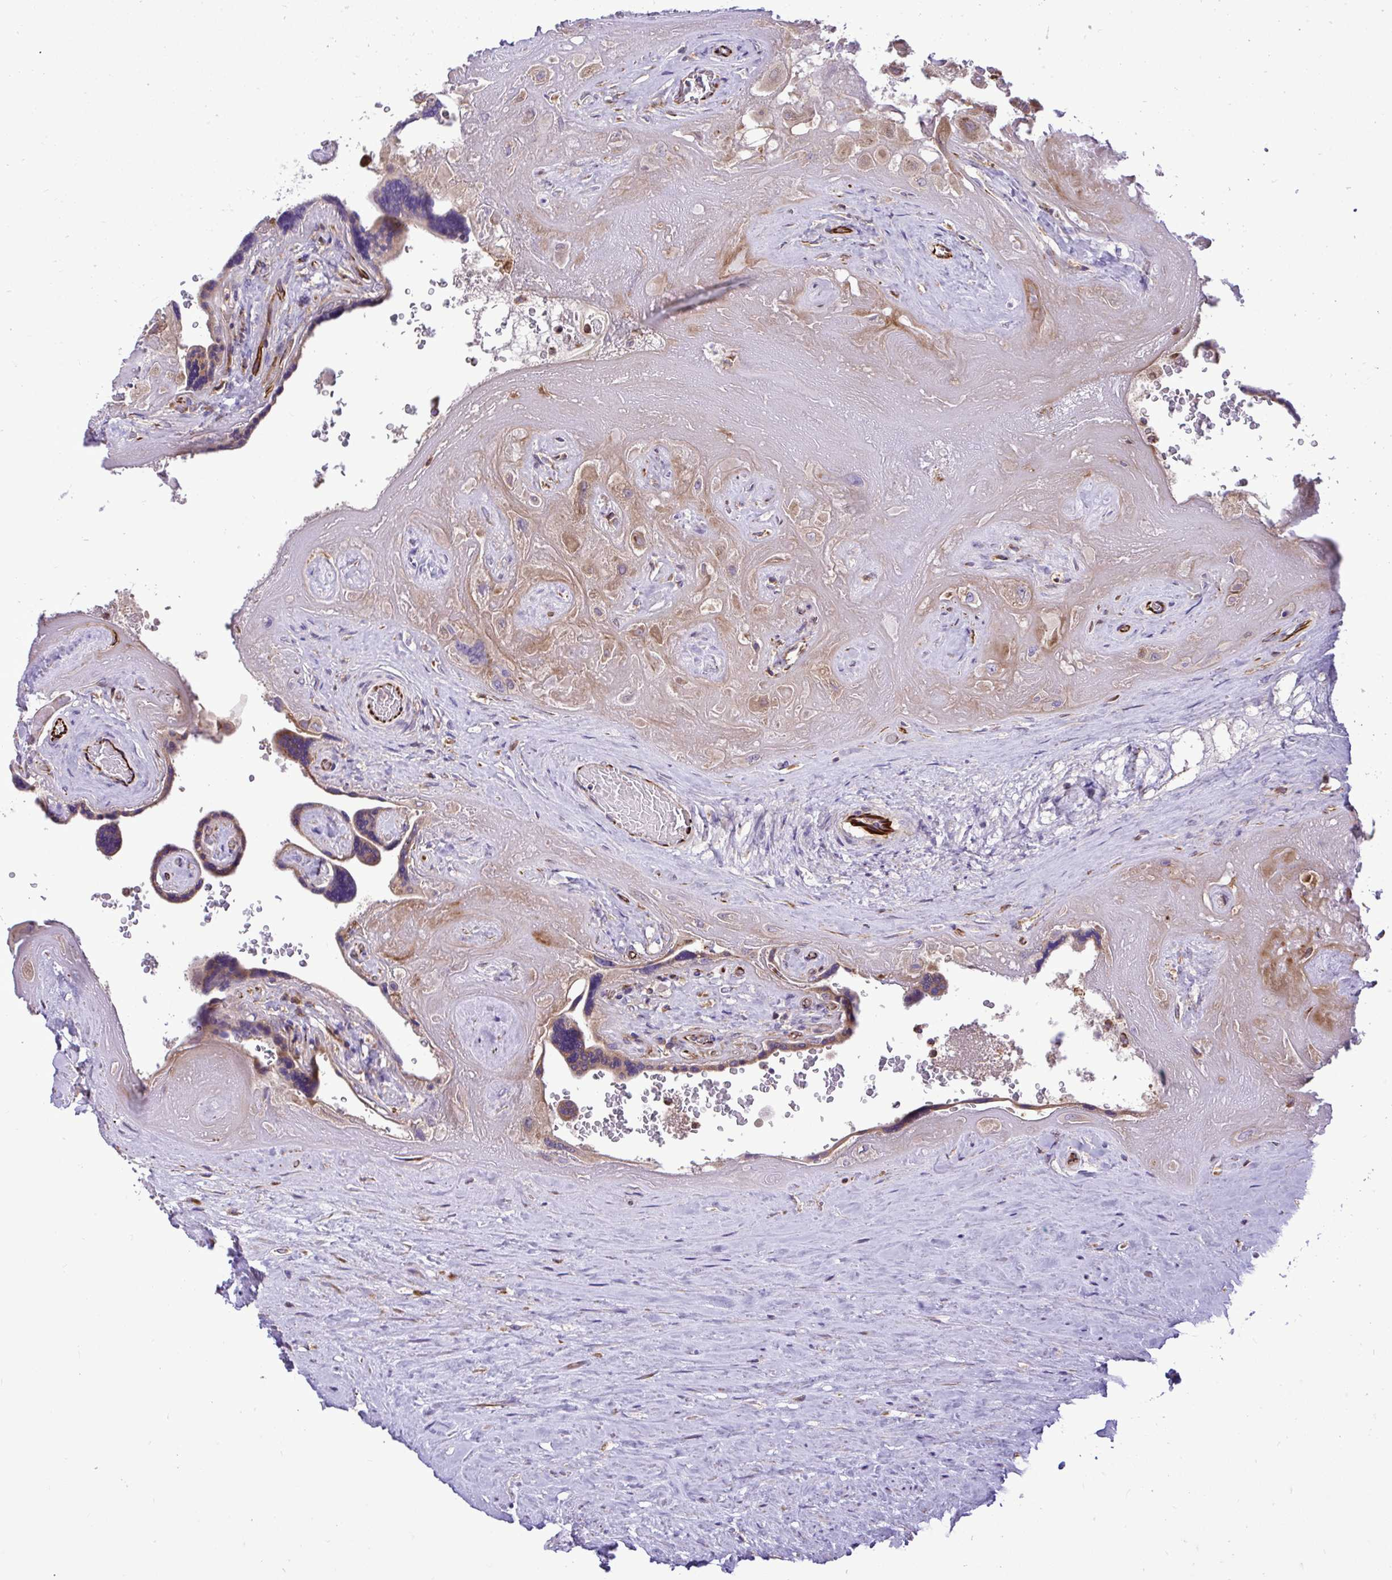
{"staining": {"intensity": "weak", "quantity": ">75%", "location": "cytoplasmic/membranous"}, "tissue": "placenta", "cell_type": "Decidual cells", "image_type": "normal", "snomed": [{"axis": "morphology", "description": "Normal tissue, NOS"}, {"axis": "topography", "description": "Placenta"}], "caption": "Protein expression analysis of benign placenta demonstrates weak cytoplasmic/membranous staining in approximately >75% of decidual cells. The staining was performed using DAB (3,3'-diaminobenzidine), with brown indicating positive protein expression. Nuclei are stained blue with hematoxylin.", "gene": "PAIP2", "patient": {"sex": "female", "age": 32}}